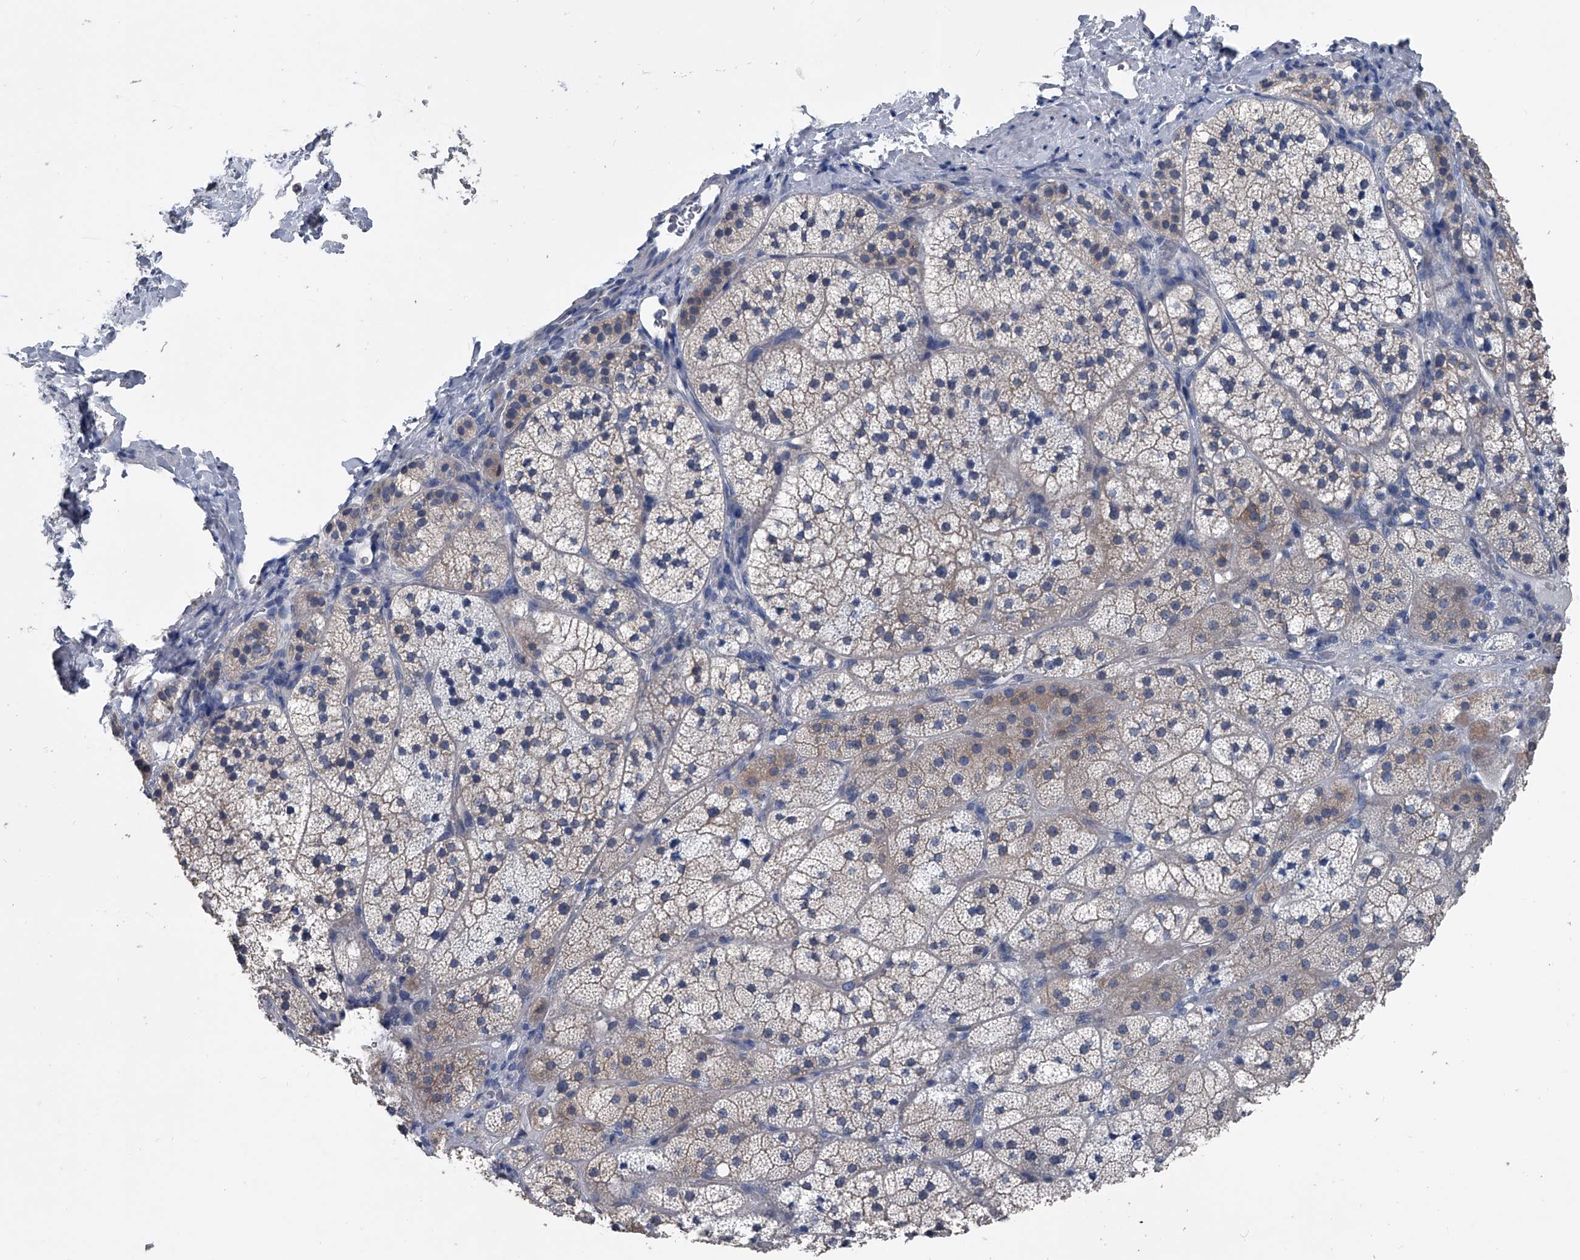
{"staining": {"intensity": "weak", "quantity": "<25%", "location": "cytoplasmic/membranous"}, "tissue": "adrenal gland", "cell_type": "Glandular cells", "image_type": "normal", "snomed": [{"axis": "morphology", "description": "Normal tissue, NOS"}, {"axis": "topography", "description": "Adrenal gland"}], "caption": "Image shows no significant protein staining in glandular cells of unremarkable adrenal gland.", "gene": "KIF13A", "patient": {"sex": "female", "age": 44}}